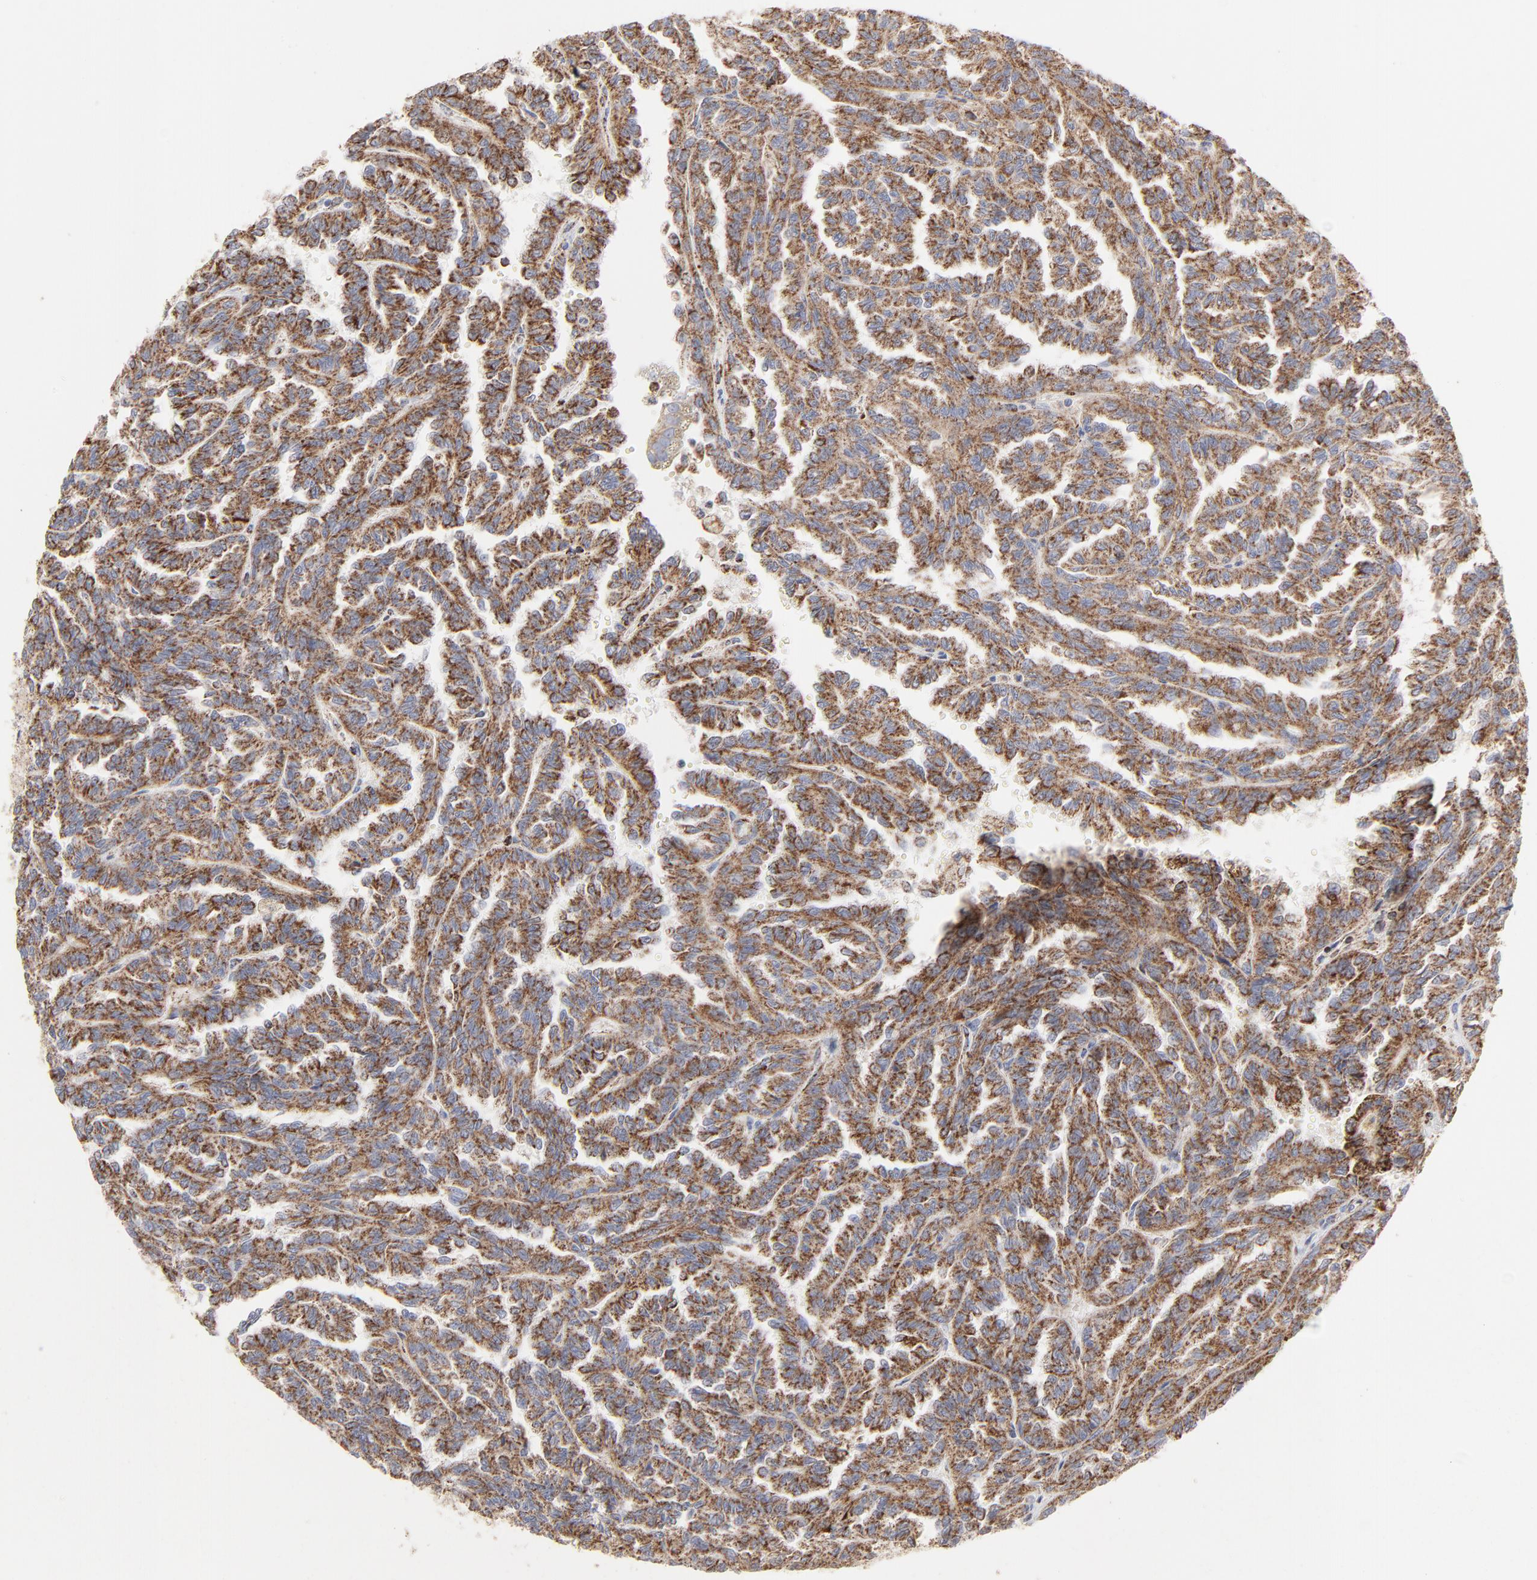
{"staining": {"intensity": "strong", "quantity": ">75%", "location": "cytoplasmic/membranous"}, "tissue": "renal cancer", "cell_type": "Tumor cells", "image_type": "cancer", "snomed": [{"axis": "morphology", "description": "Inflammation, NOS"}, {"axis": "morphology", "description": "Adenocarcinoma, NOS"}, {"axis": "topography", "description": "Kidney"}], "caption": "Immunohistochemistry (IHC) image of neoplastic tissue: human renal cancer stained using immunohistochemistry demonstrates high levels of strong protein expression localized specifically in the cytoplasmic/membranous of tumor cells, appearing as a cytoplasmic/membranous brown color.", "gene": "ASB3", "patient": {"sex": "male", "age": 68}}